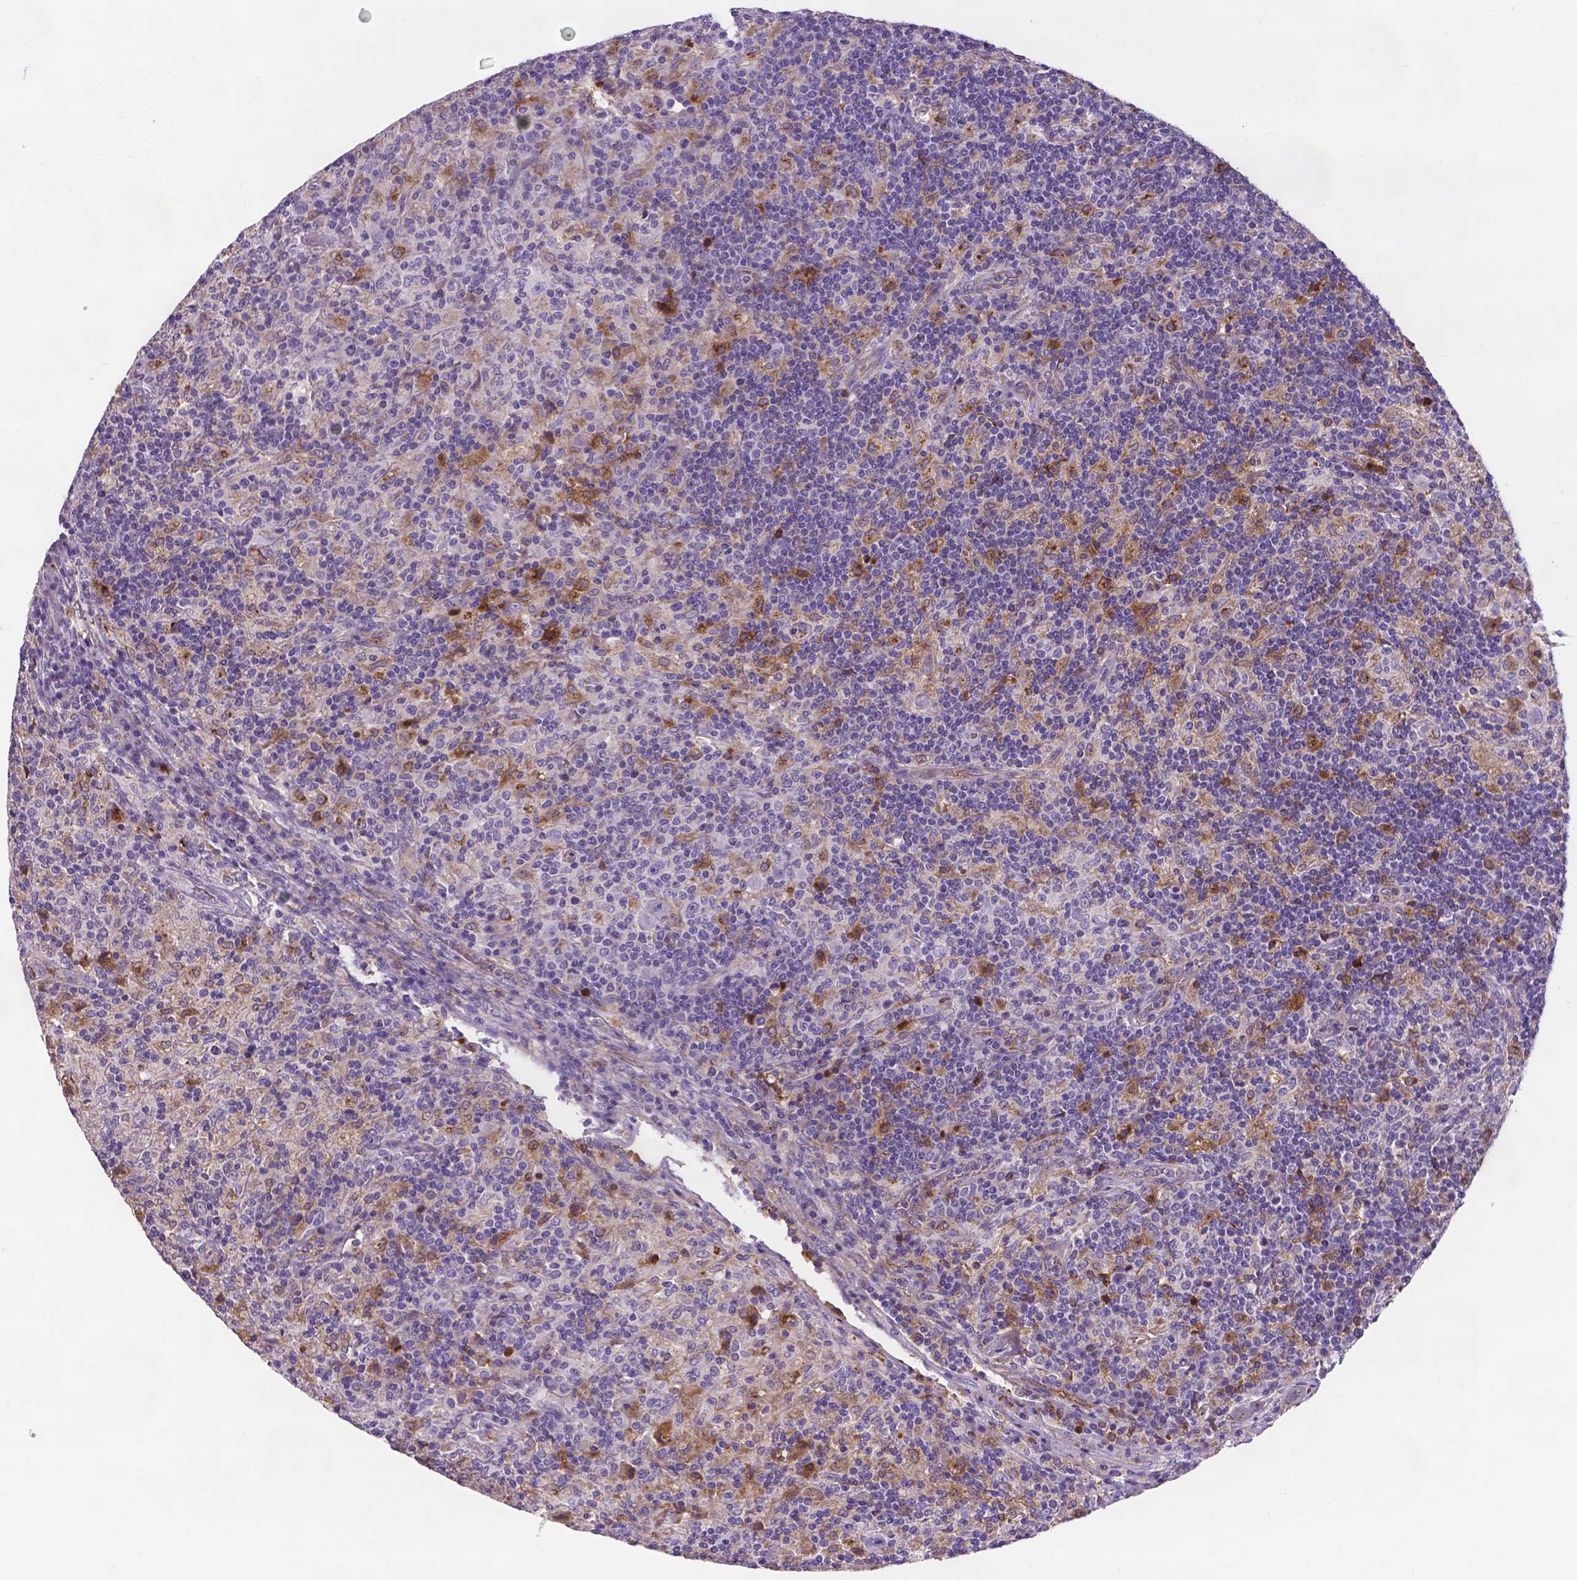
{"staining": {"intensity": "negative", "quantity": "none", "location": "none"}, "tissue": "lymphoma", "cell_type": "Tumor cells", "image_type": "cancer", "snomed": [{"axis": "morphology", "description": "Hodgkin's disease, NOS"}, {"axis": "topography", "description": "Lymph node"}], "caption": "Immunohistochemistry (IHC) of lymphoma displays no positivity in tumor cells.", "gene": "APOE", "patient": {"sex": "male", "age": 70}}